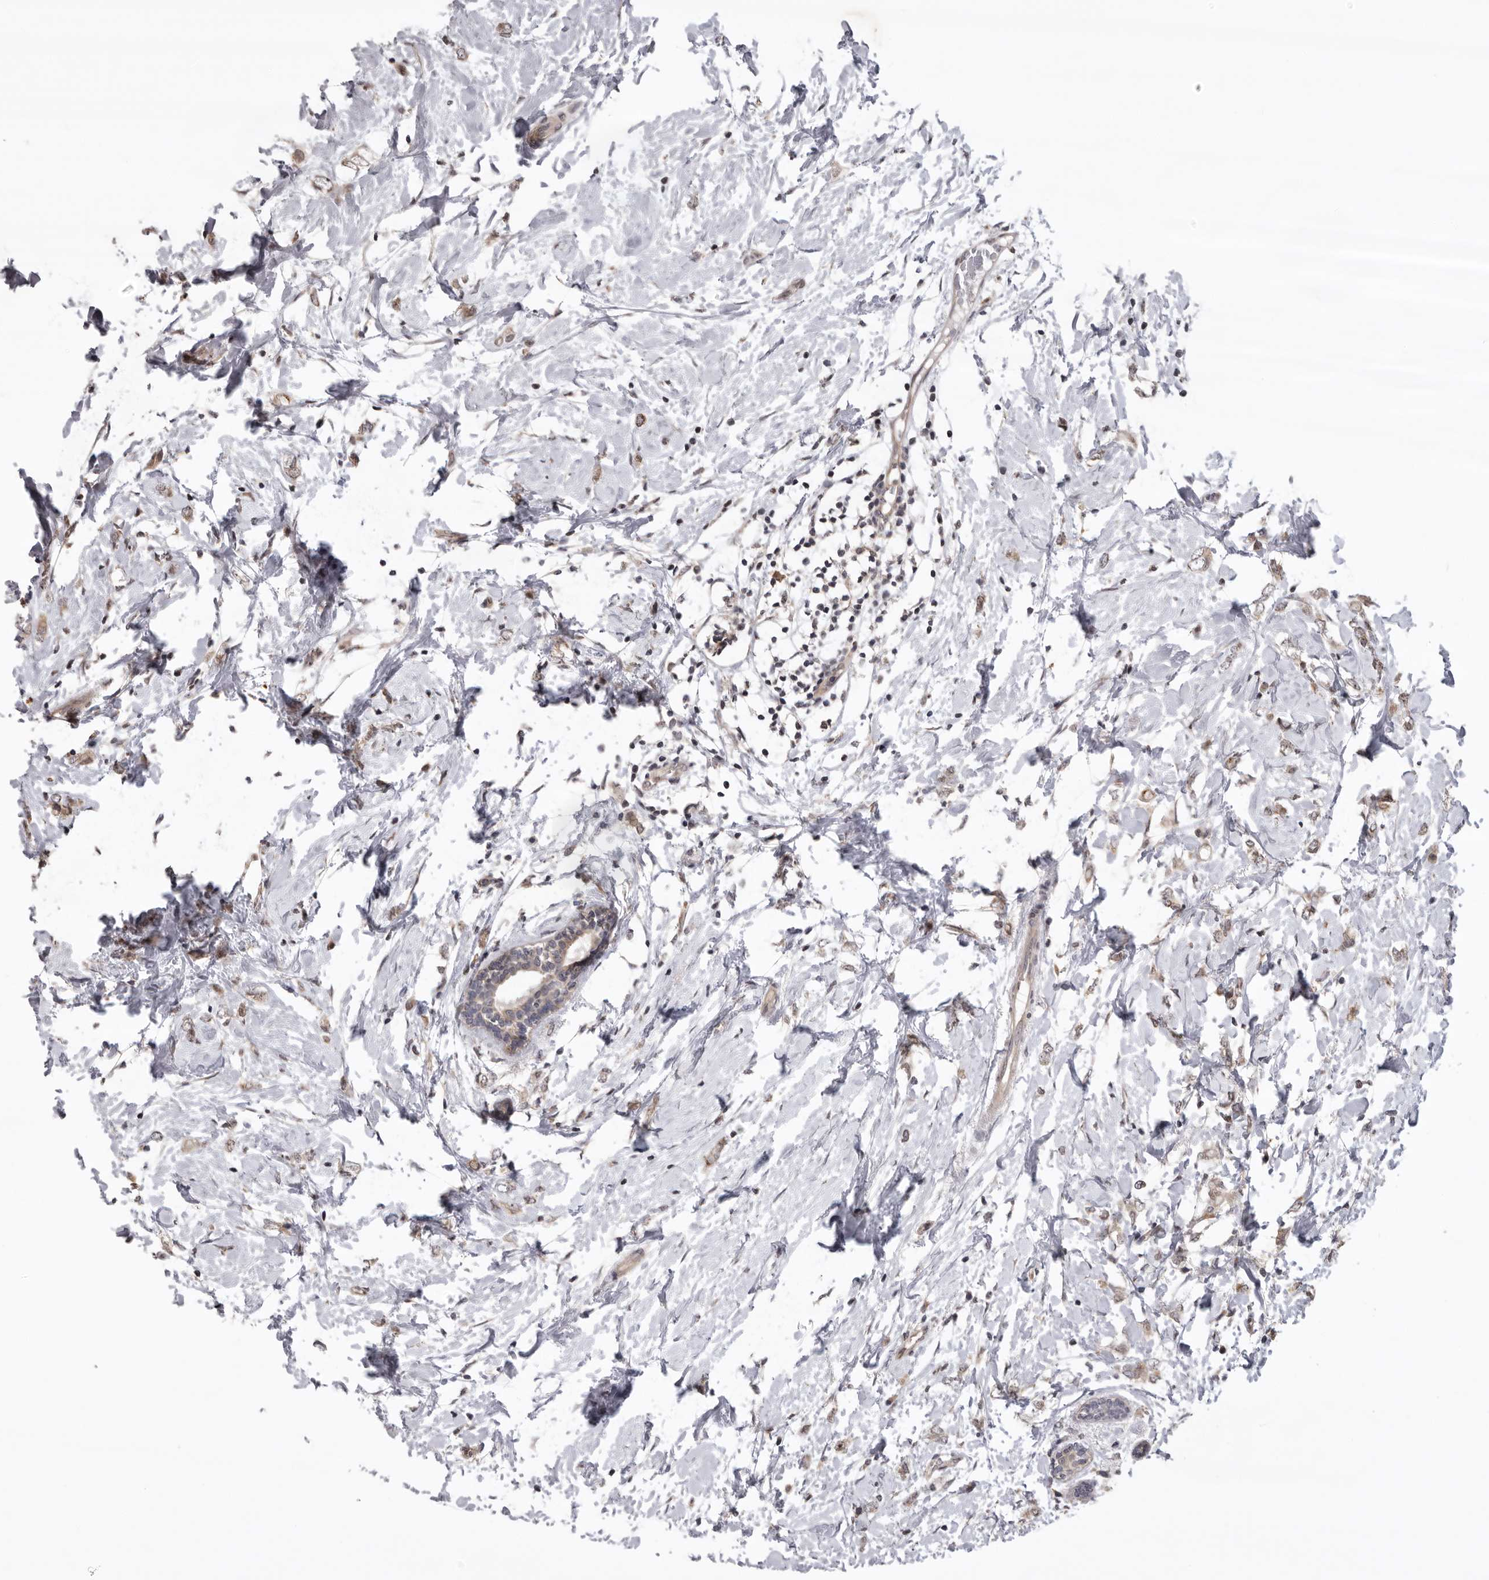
{"staining": {"intensity": "weak", "quantity": ">75%", "location": "cytoplasmic/membranous"}, "tissue": "breast cancer", "cell_type": "Tumor cells", "image_type": "cancer", "snomed": [{"axis": "morphology", "description": "Normal tissue, NOS"}, {"axis": "morphology", "description": "Lobular carcinoma"}, {"axis": "topography", "description": "Breast"}], "caption": "High-power microscopy captured an IHC image of breast lobular carcinoma, revealing weak cytoplasmic/membranous positivity in about >75% of tumor cells. (DAB (3,3'-diaminobenzidine) = brown stain, brightfield microscopy at high magnification).", "gene": "C1orf109", "patient": {"sex": "female", "age": 47}}